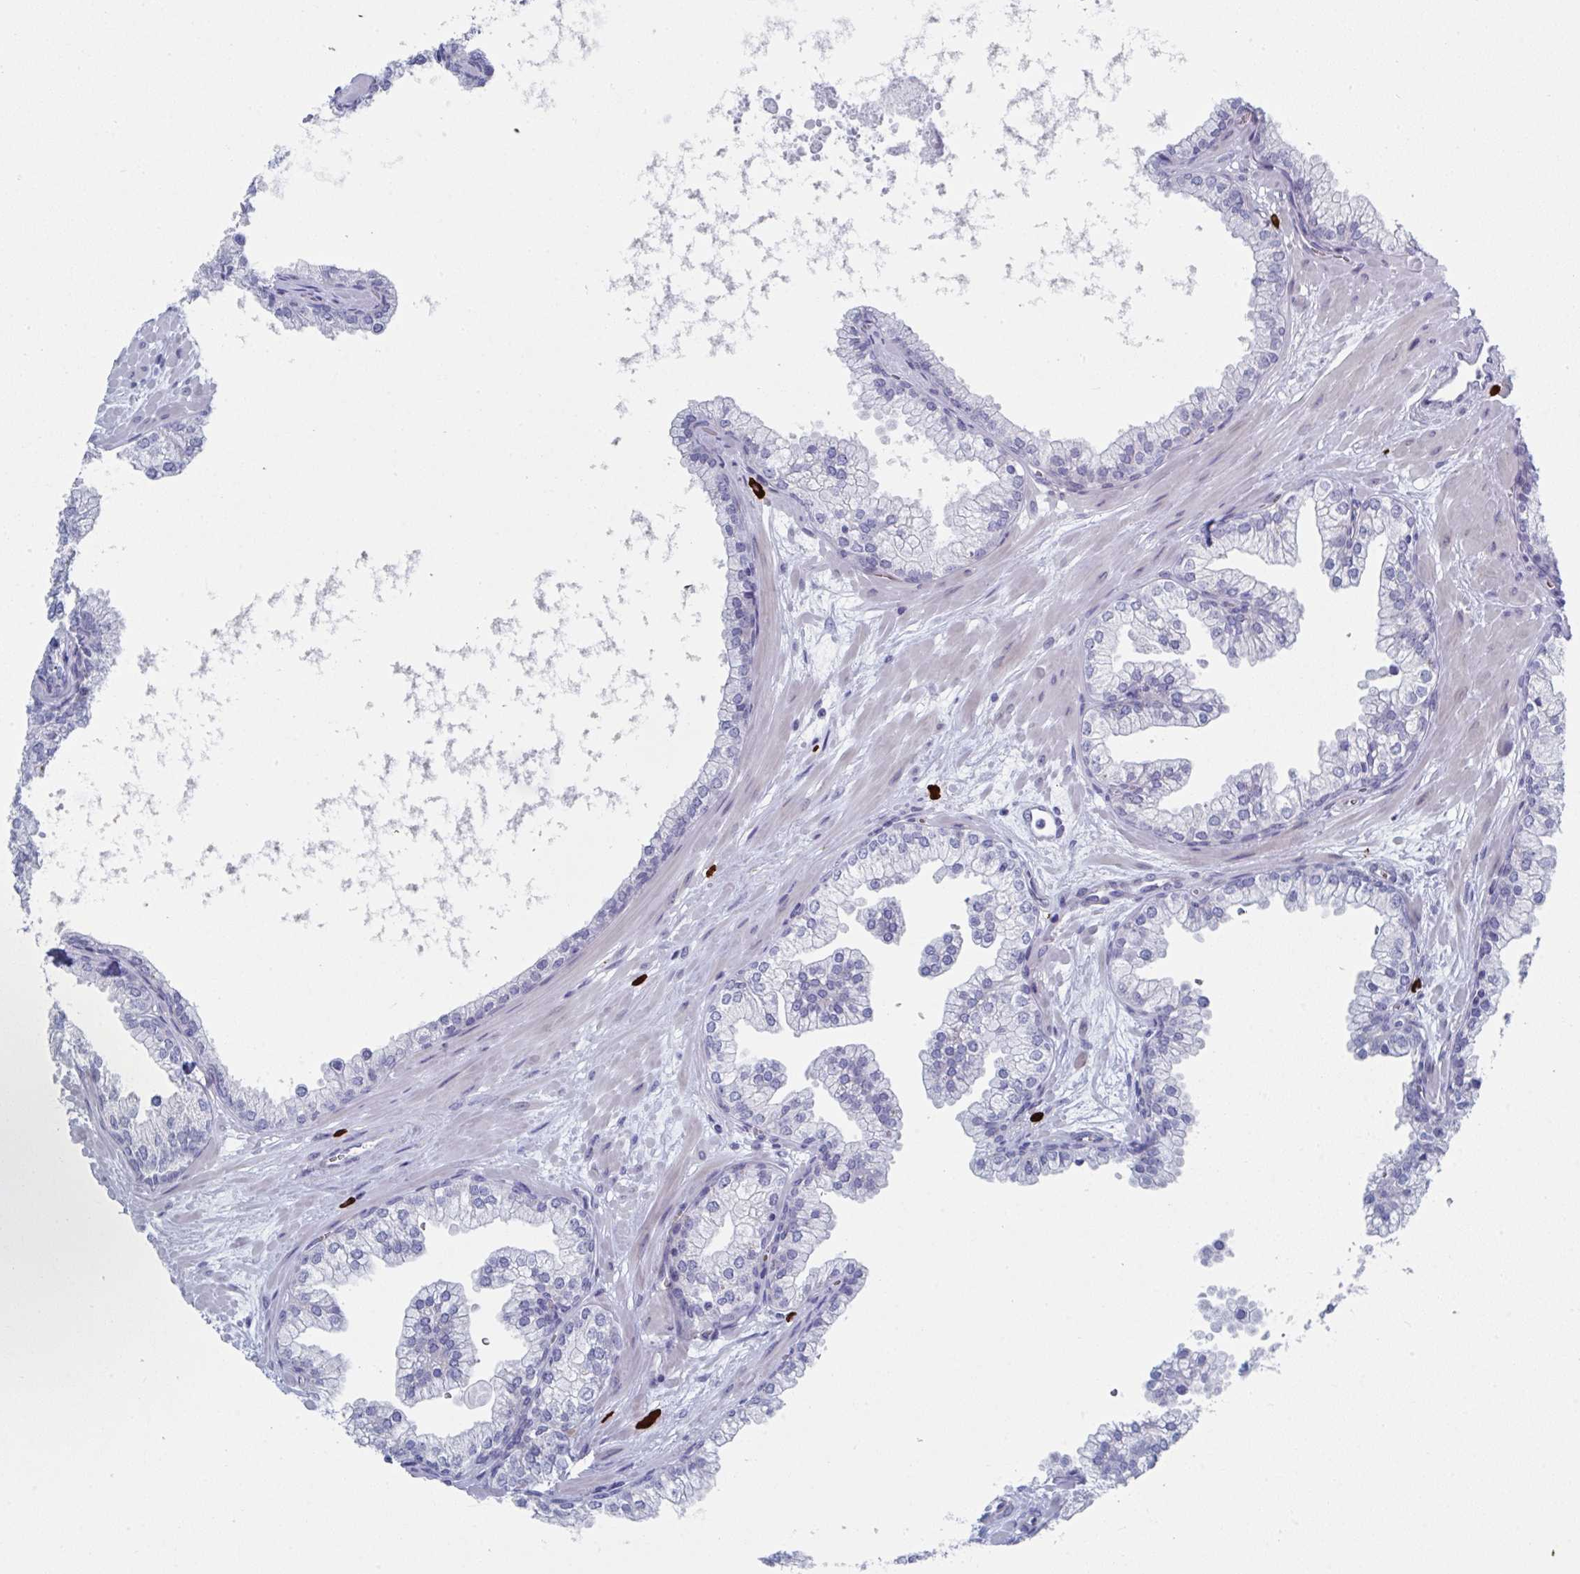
{"staining": {"intensity": "negative", "quantity": "none", "location": "none"}, "tissue": "prostate", "cell_type": "Glandular cells", "image_type": "normal", "snomed": [{"axis": "morphology", "description": "Normal tissue, NOS"}, {"axis": "topography", "description": "Prostate"}, {"axis": "topography", "description": "Peripheral nerve tissue"}], "caption": "Immunohistochemistry (IHC) micrograph of benign prostate stained for a protein (brown), which displays no expression in glandular cells. Nuclei are stained in blue.", "gene": "ZNF684", "patient": {"sex": "male", "age": 61}}